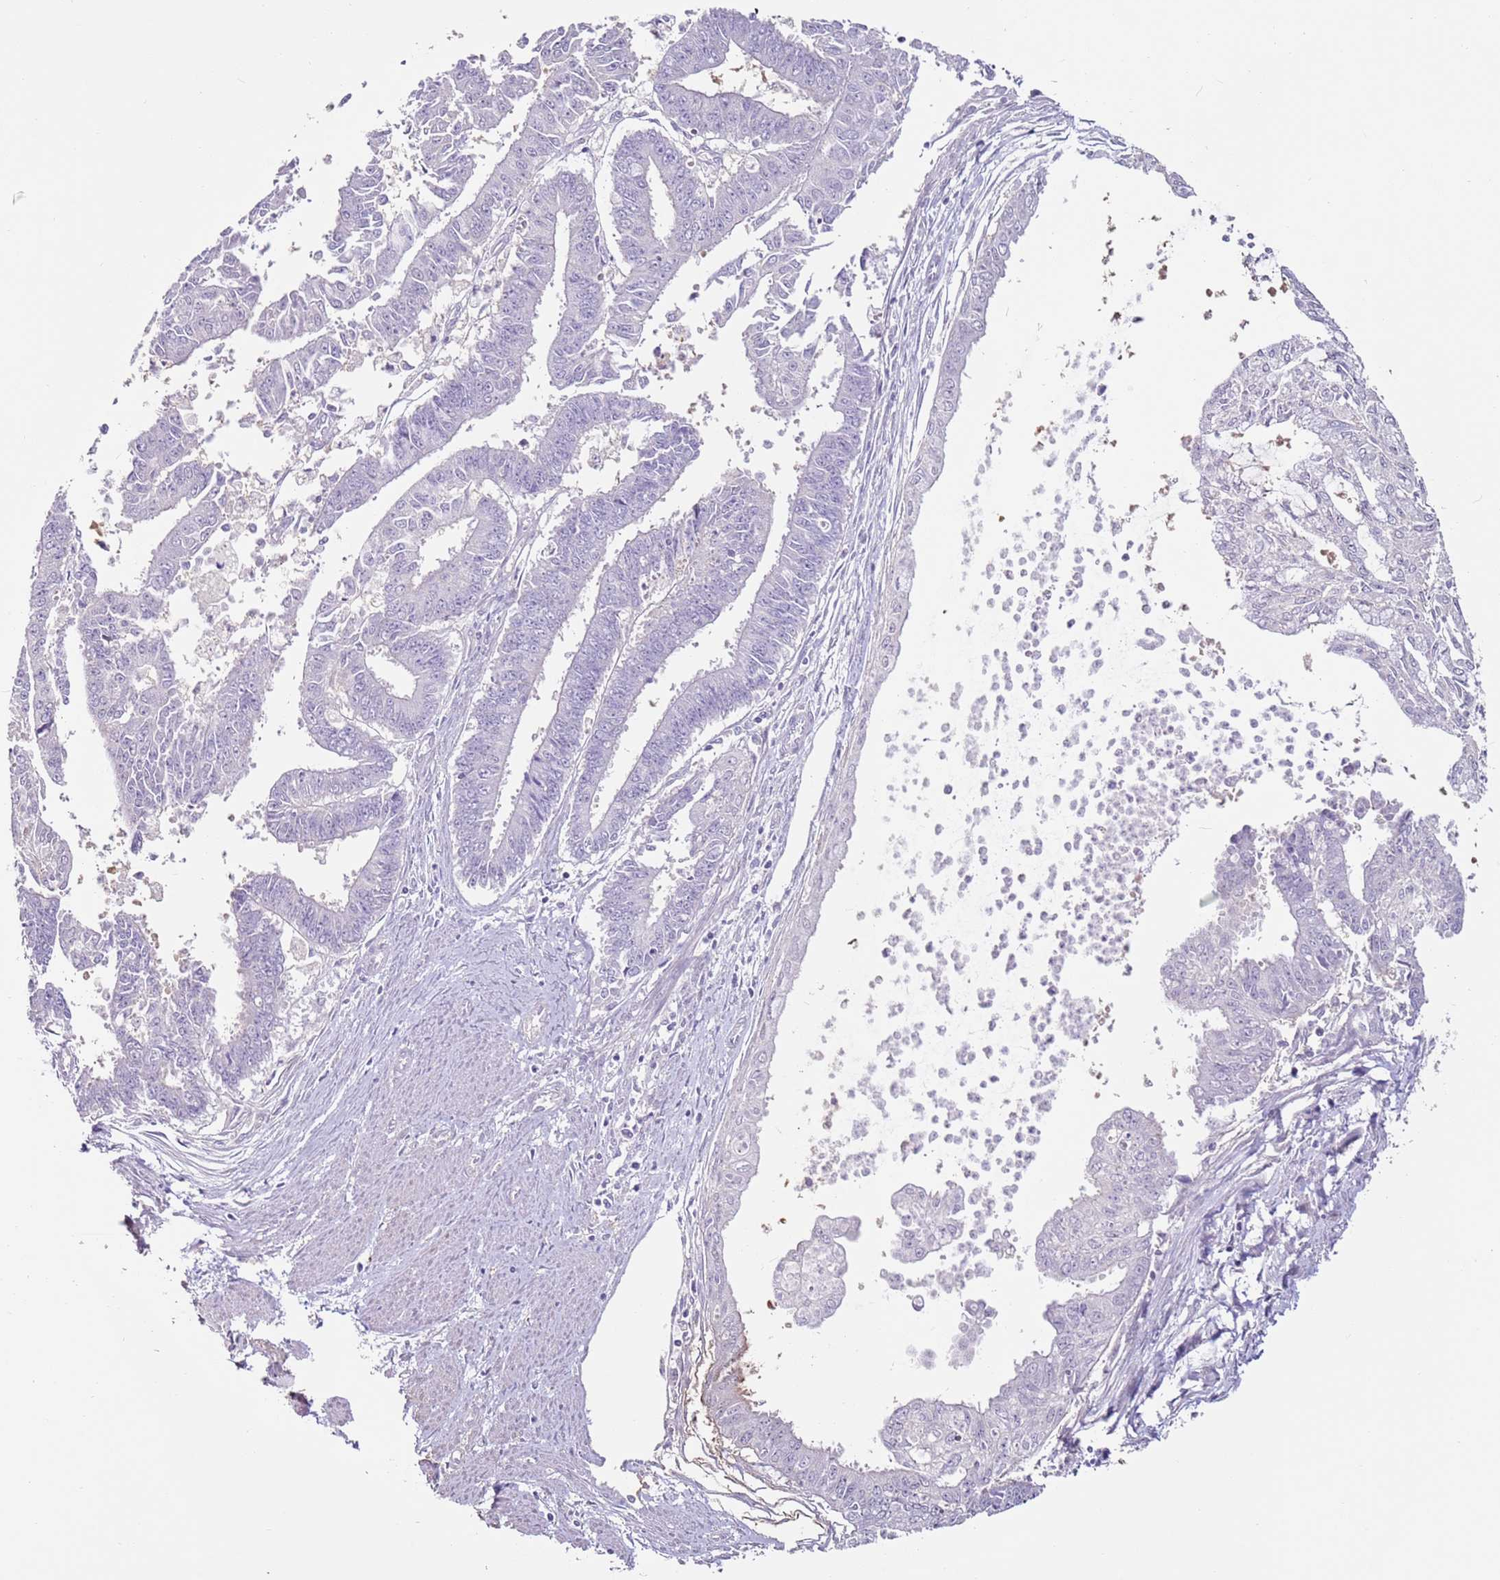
{"staining": {"intensity": "negative", "quantity": "none", "location": "none"}, "tissue": "endometrial cancer", "cell_type": "Tumor cells", "image_type": "cancer", "snomed": [{"axis": "morphology", "description": "Adenocarcinoma, NOS"}, {"axis": "topography", "description": "Endometrium"}], "caption": "Immunohistochemistry (IHC) of endometrial cancer (adenocarcinoma) displays no expression in tumor cells.", "gene": "MDH1", "patient": {"sex": "female", "age": 73}}